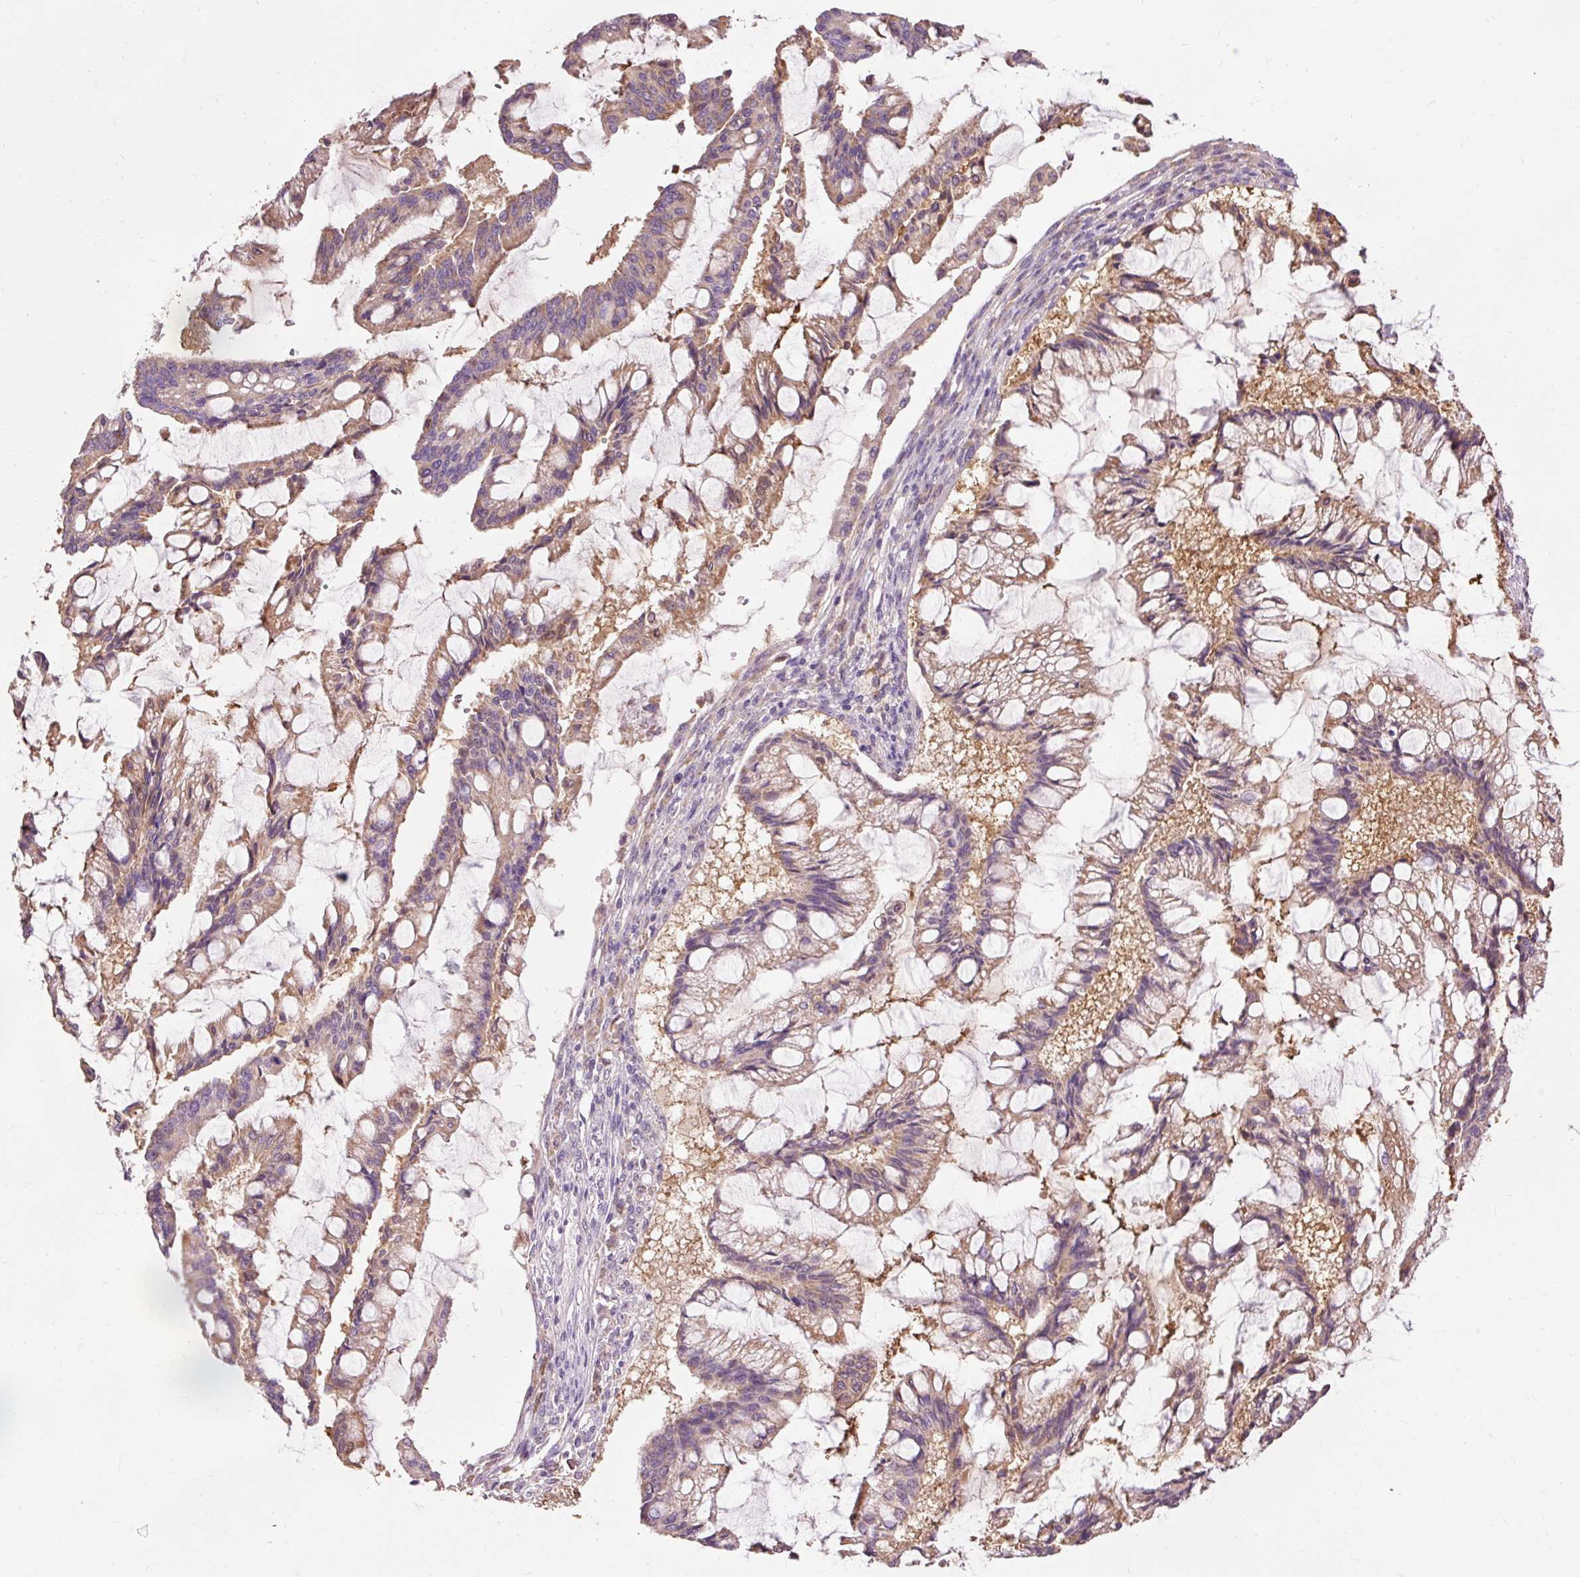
{"staining": {"intensity": "weak", "quantity": "25%-75%", "location": "cytoplasmic/membranous"}, "tissue": "ovarian cancer", "cell_type": "Tumor cells", "image_type": "cancer", "snomed": [{"axis": "morphology", "description": "Cystadenocarcinoma, mucinous, NOS"}, {"axis": "topography", "description": "Ovary"}], "caption": "An immunohistochemistry image of tumor tissue is shown. Protein staining in brown labels weak cytoplasmic/membranous positivity in ovarian cancer (mucinous cystadenocarcinoma) within tumor cells. The staining is performed using DAB brown chromogen to label protein expression. The nuclei are counter-stained blue using hematoxylin.", "gene": "PRDX5", "patient": {"sex": "female", "age": 73}}